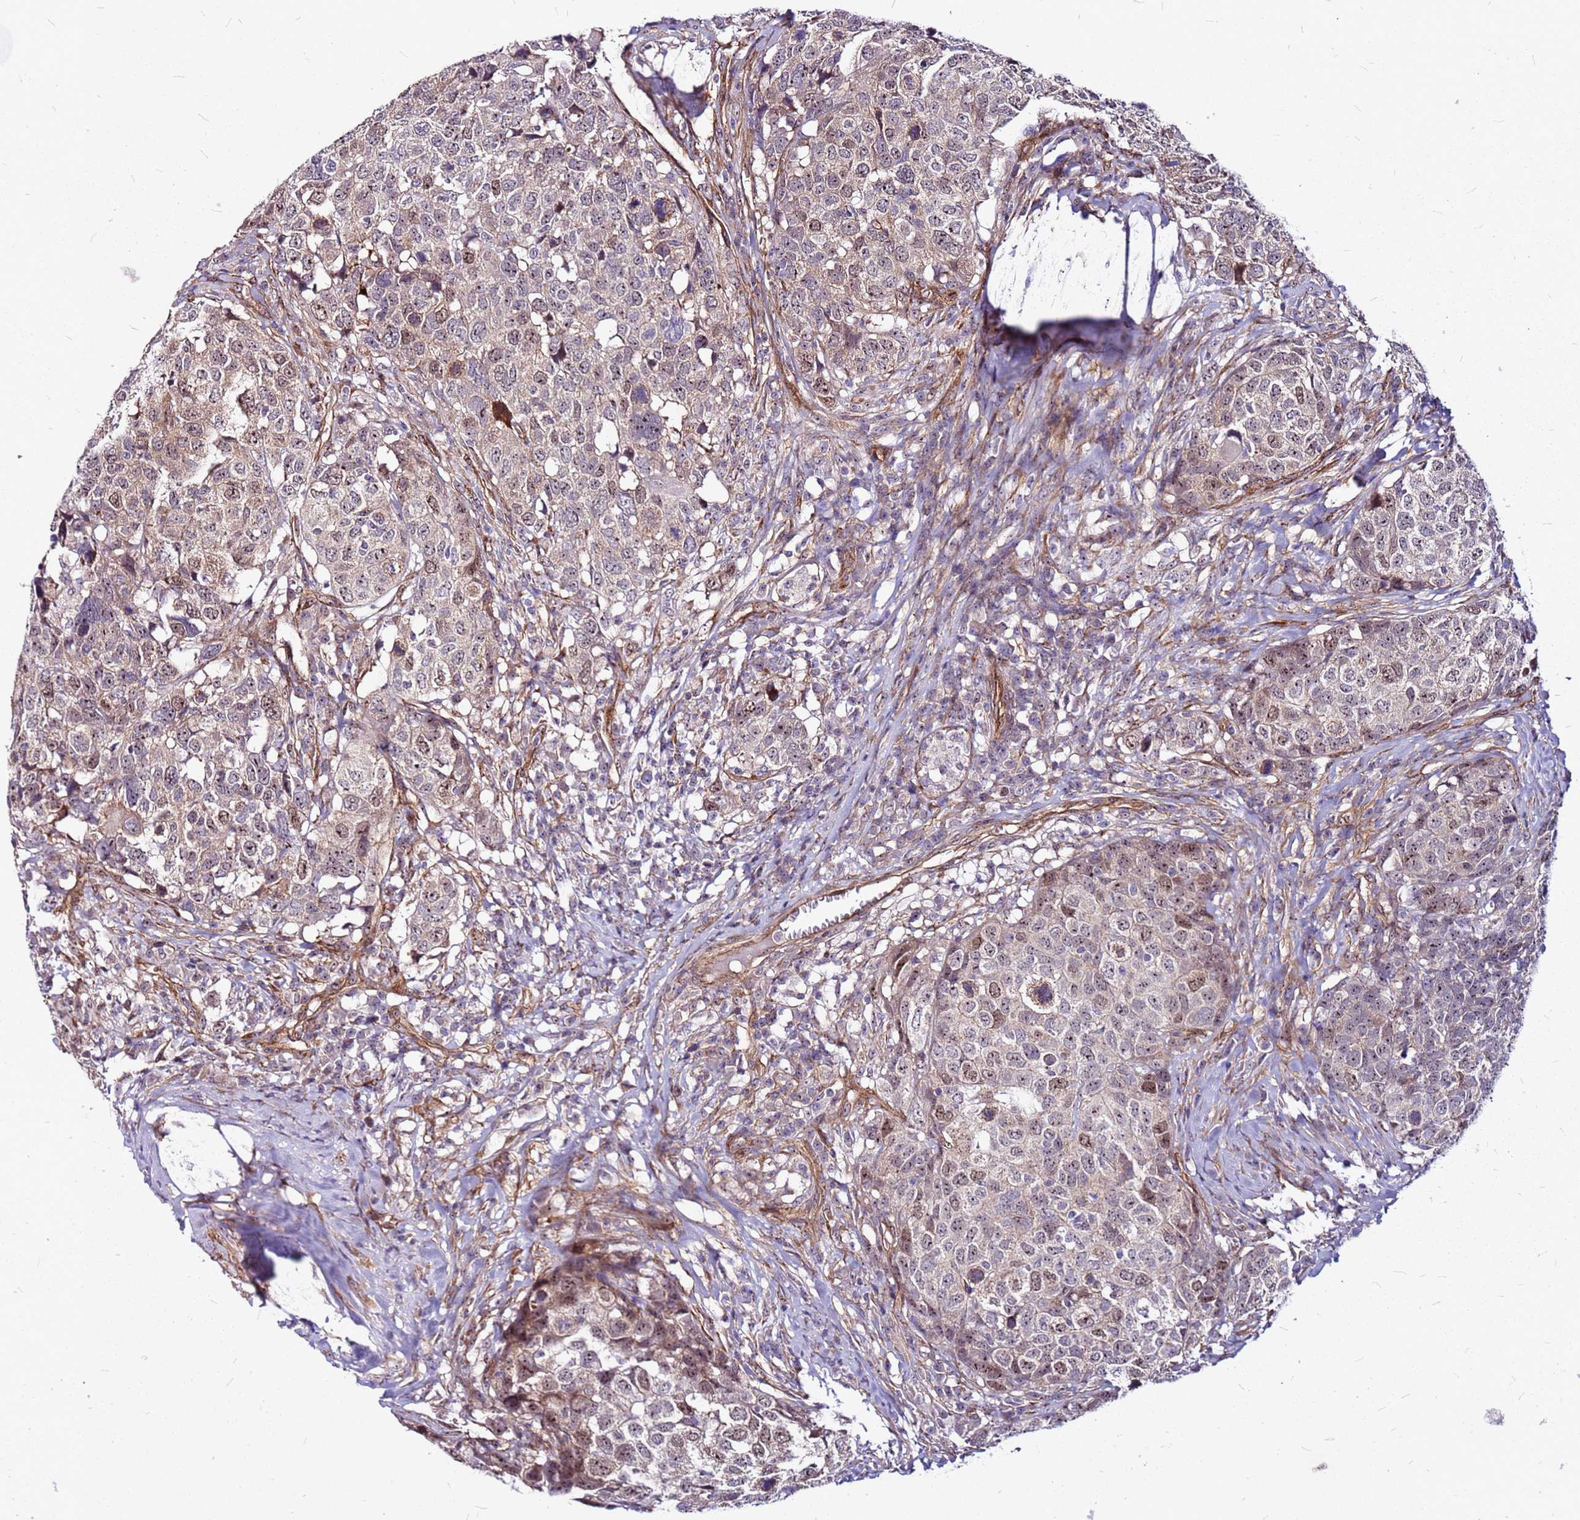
{"staining": {"intensity": "moderate", "quantity": "<25%", "location": "nuclear"}, "tissue": "head and neck cancer", "cell_type": "Tumor cells", "image_type": "cancer", "snomed": [{"axis": "morphology", "description": "Squamous cell carcinoma, NOS"}, {"axis": "topography", "description": "Head-Neck"}], "caption": "Tumor cells reveal moderate nuclear staining in approximately <25% of cells in head and neck cancer (squamous cell carcinoma).", "gene": "TOPAZ1", "patient": {"sex": "male", "age": 66}}